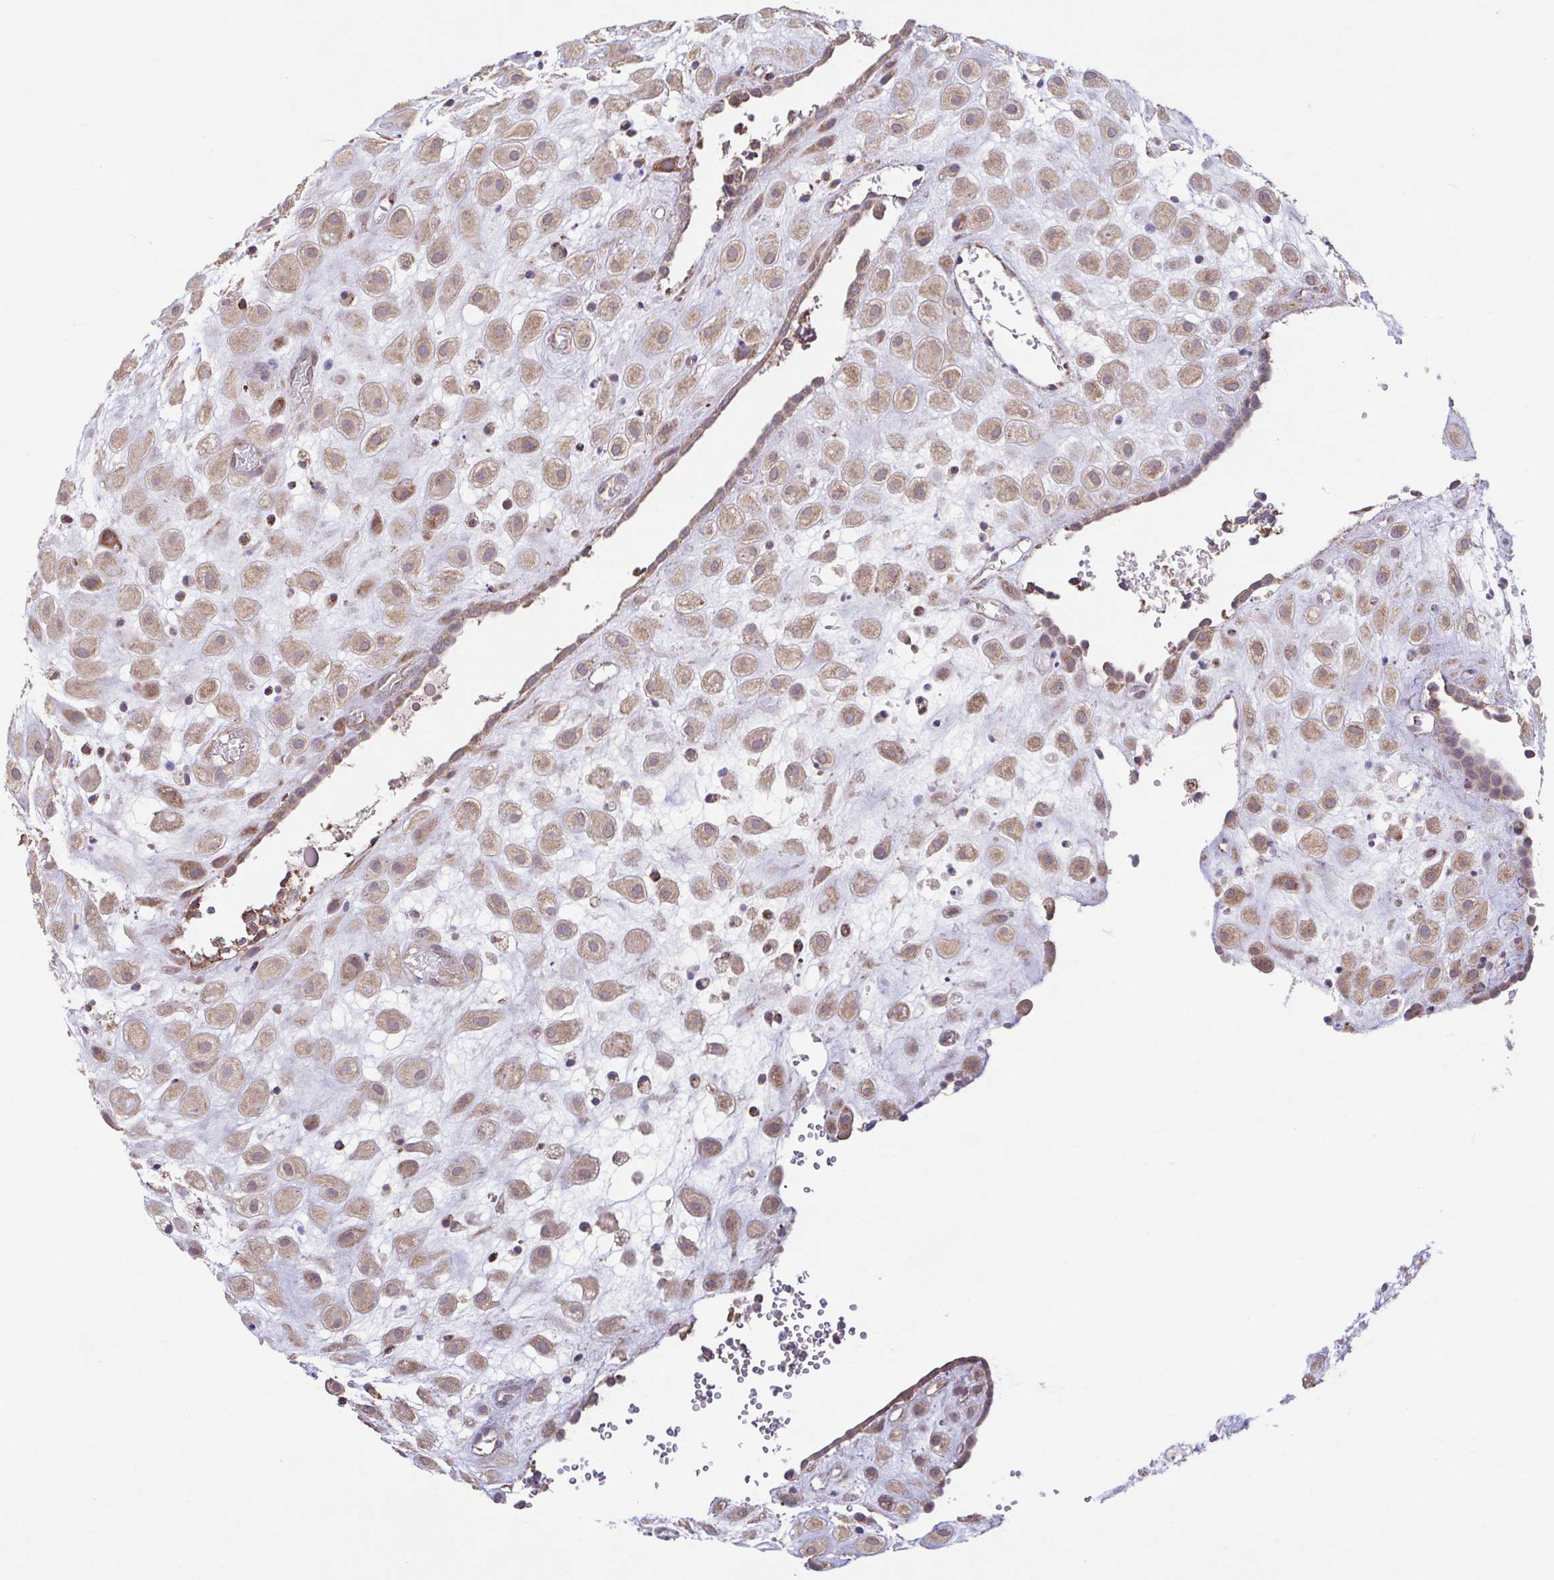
{"staining": {"intensity": "moderate", "quantity": ">75%", "location": "cytoplasmic/membranous"}, "tissue": "placenta", "cell_type": "Decidual cells", "image_type": "normal", "snomed": [{"axis": "morphology", "description": "Normal tissue, NOS"}, {"axis": "topography", "description": "Placenta"}], "caption": "Placenta stained for a protein displays moderate cytoplasmic/membranous positivity in decidual cells.", "gene": "DIP2B", "patient": {"sex": "female", "age": 24}}